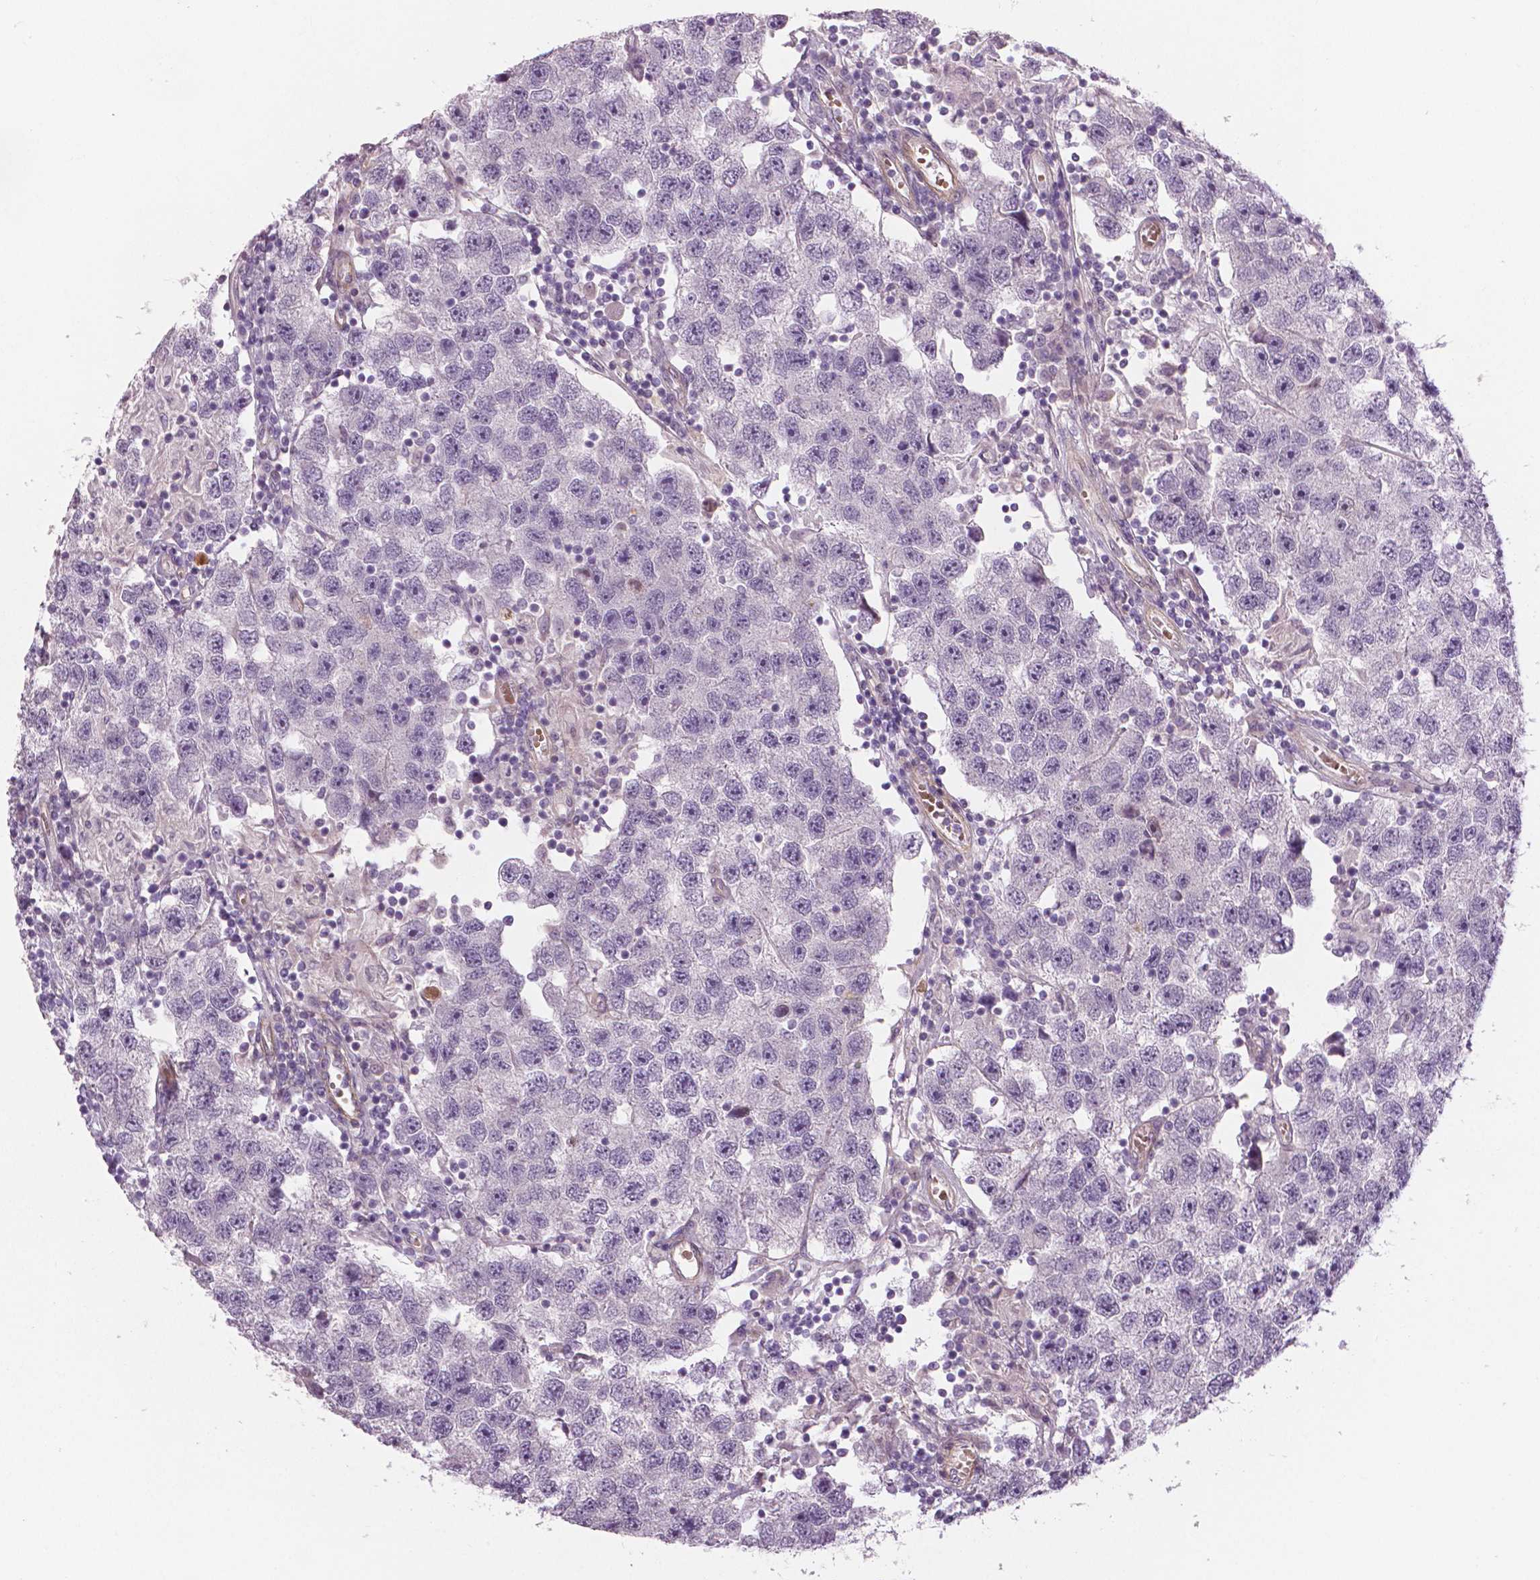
{"staining": {"intensity": "negative", "quantity": "none", "location": "none"}, "tissue": "testis cancer", "cell_type": "Tumor cells", "image_type": "cancer", "snomed": [{"axis": "morphology", "description": "Seminoma, NOS"}, {"axis": "topography", "description": "Testis"}], "caption": "IHC of human testis cancer shows no expression in tumor cells. (DAB immunohistochemistry (IHC) visualized using brightfield microscopy, high magnification).", "gene": "FLT1", "patient": {"sex": "male", "age": 26}}